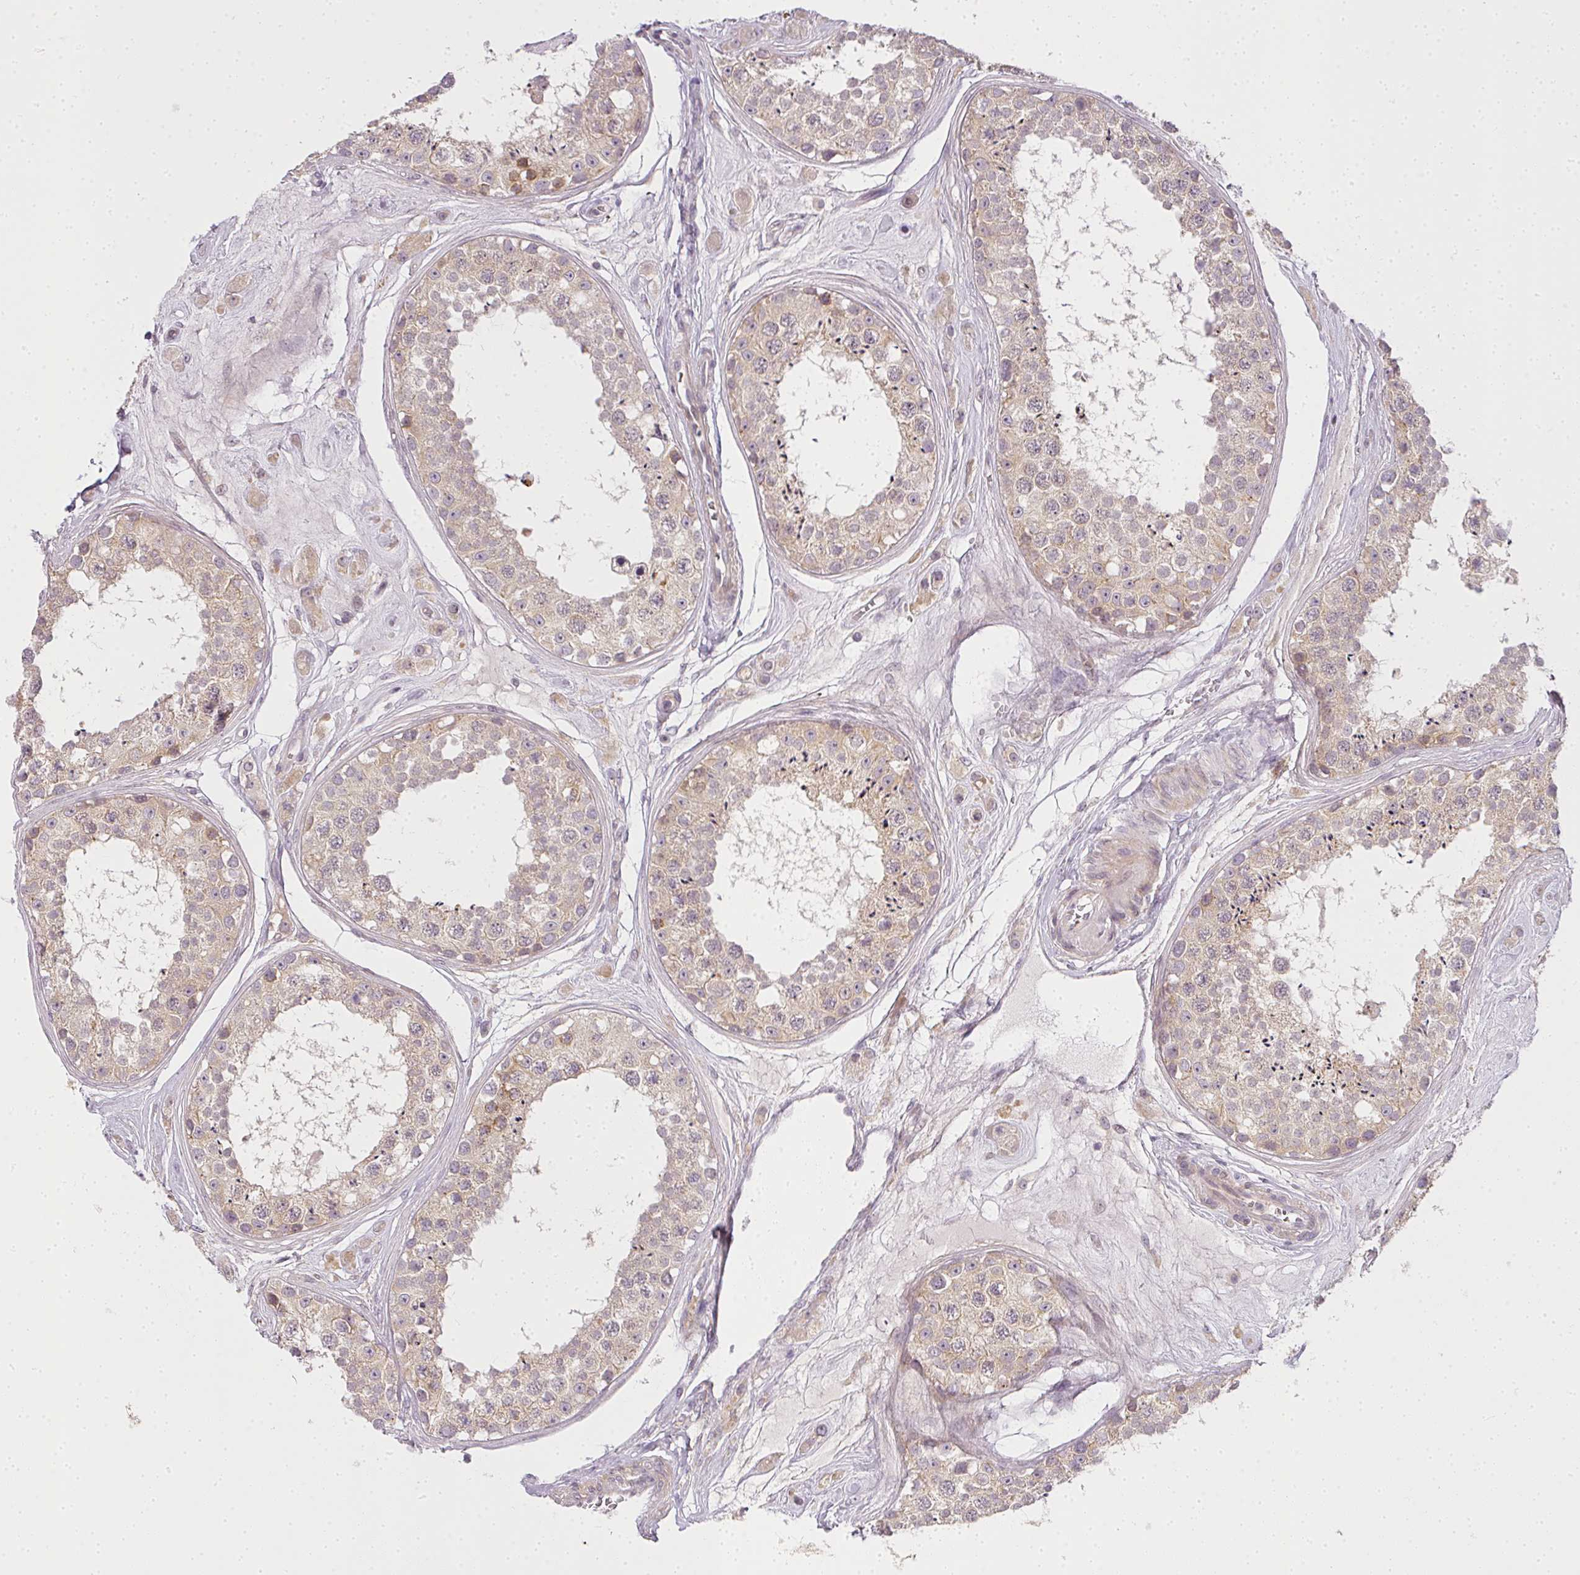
{"staining": {"intensity": "weak", "quantity": "25%-75%", "location": "cytoplasmic/membranous"}, "tissue": "testis", "cell_type": "Cells in seminiferous ducts", "image_type": "normal", "snomed": [{"axis": "morphology", "description": "Normal tissue, NOS"}, {"axis": "topography", "description": "Testis"}], "caption": "Protein expression analysis of normal human testis reveals weak cytoplasmic/membranous staining in about 25%-75% of cells in seminiferous ducts. Using DAB (brown) and hematoxylin (blue) stains, captured at high magnification using brightfield microscopy.", "gene": "MED19", "patient": {"sex": "male", "age": 25}}